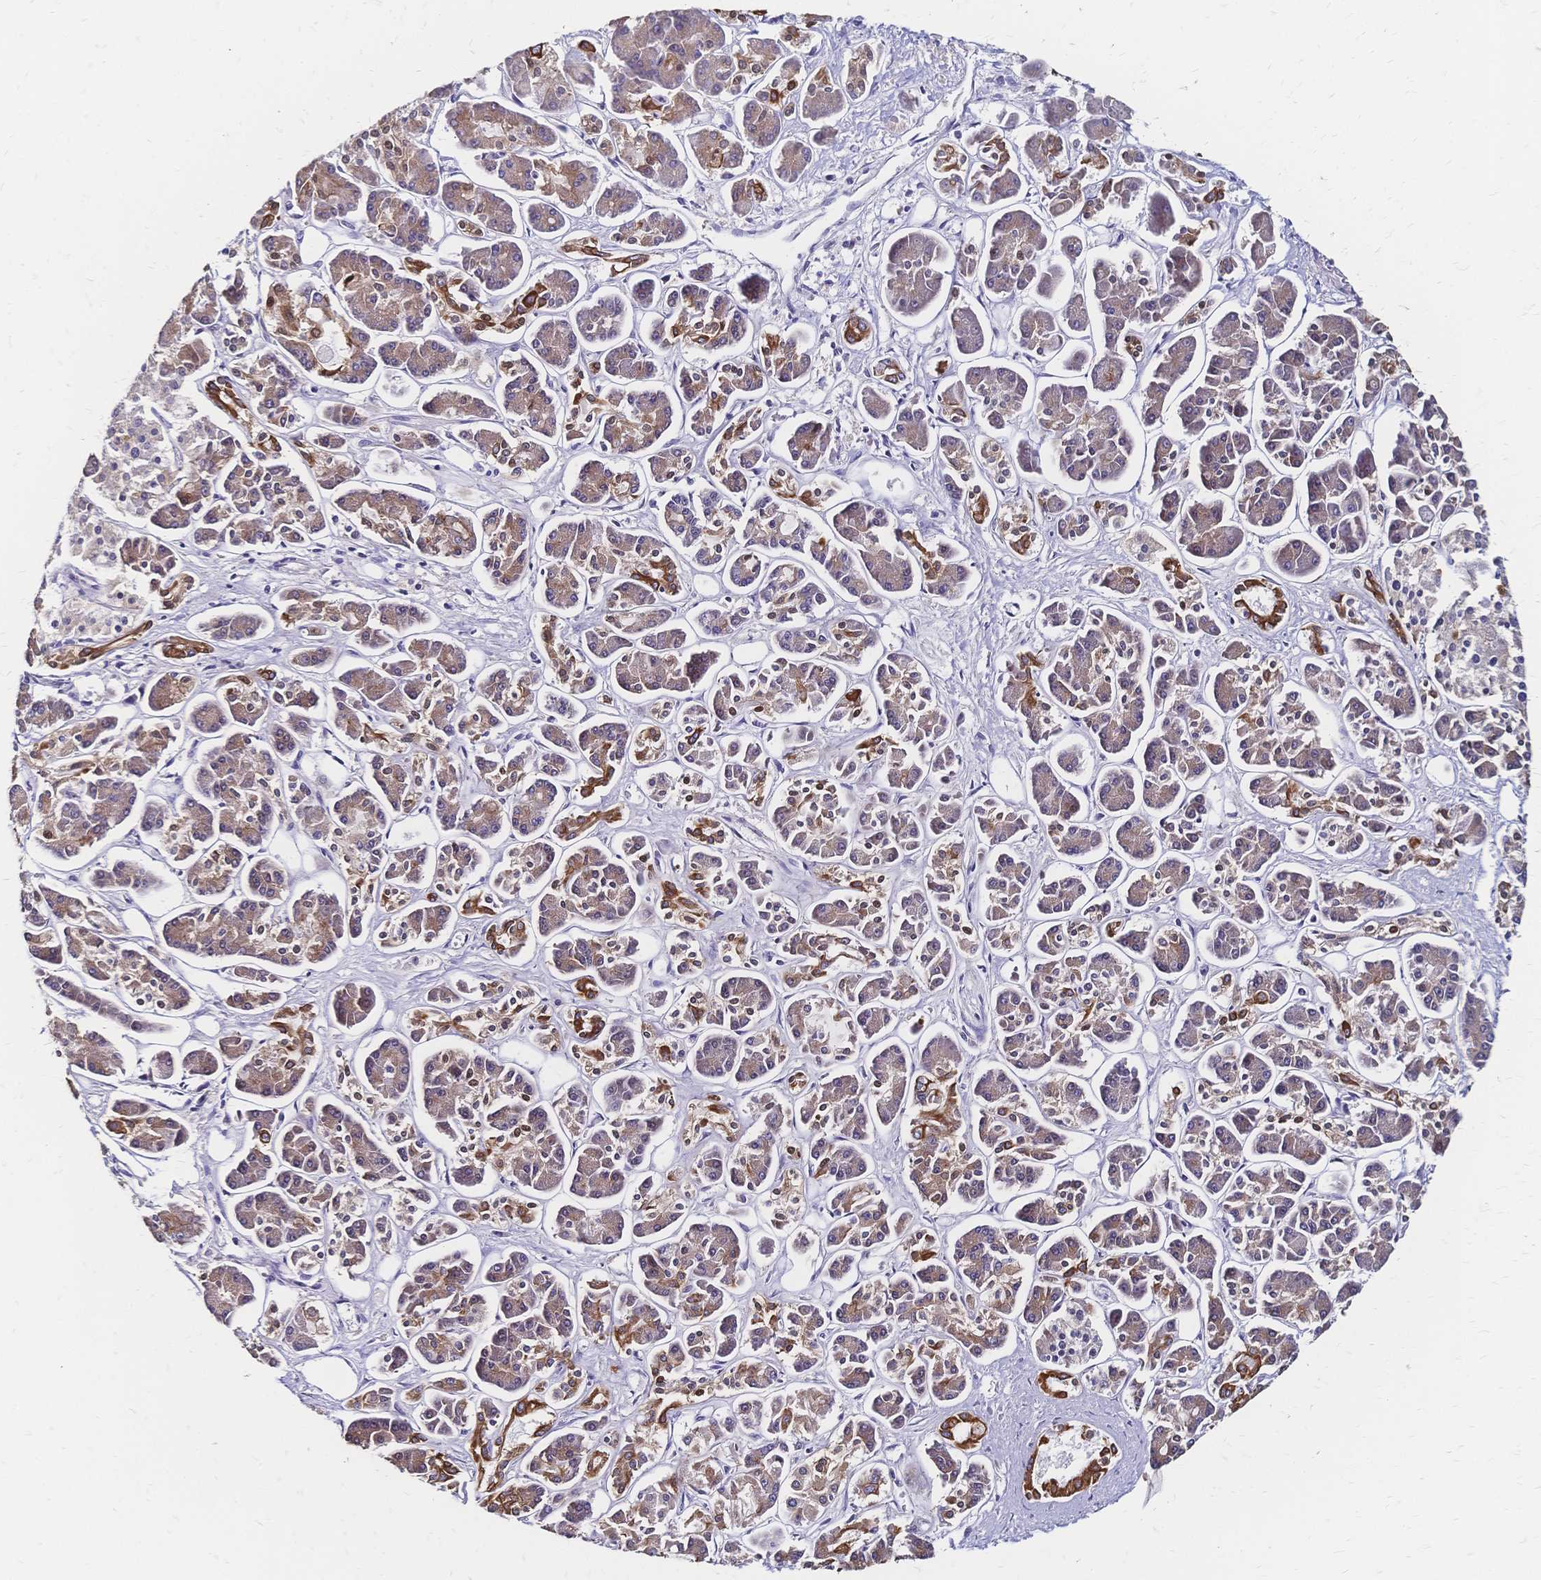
{"staining": {"intensity": "strong", "quantity": "25%-75%", "location": "cytoplasmic/membranous"}, "tissue": "pancreatic cancer", "cell_type": "Tumor cells", "image_type": "cancer", "snomed": [{"axis": "morphology", "description": "Adenocarcinoma, NOS"}, {"axis": "topography", "description": "Pancreas"}], "caption": "This is an image of immunohistochemistry staining of pancreatic adenocarcinoma, which shows strong expression in the cytoplasmic/membranous of tumor cells.", "gene": "DTNB", "patient": {"sex": "male", "age": 85}}